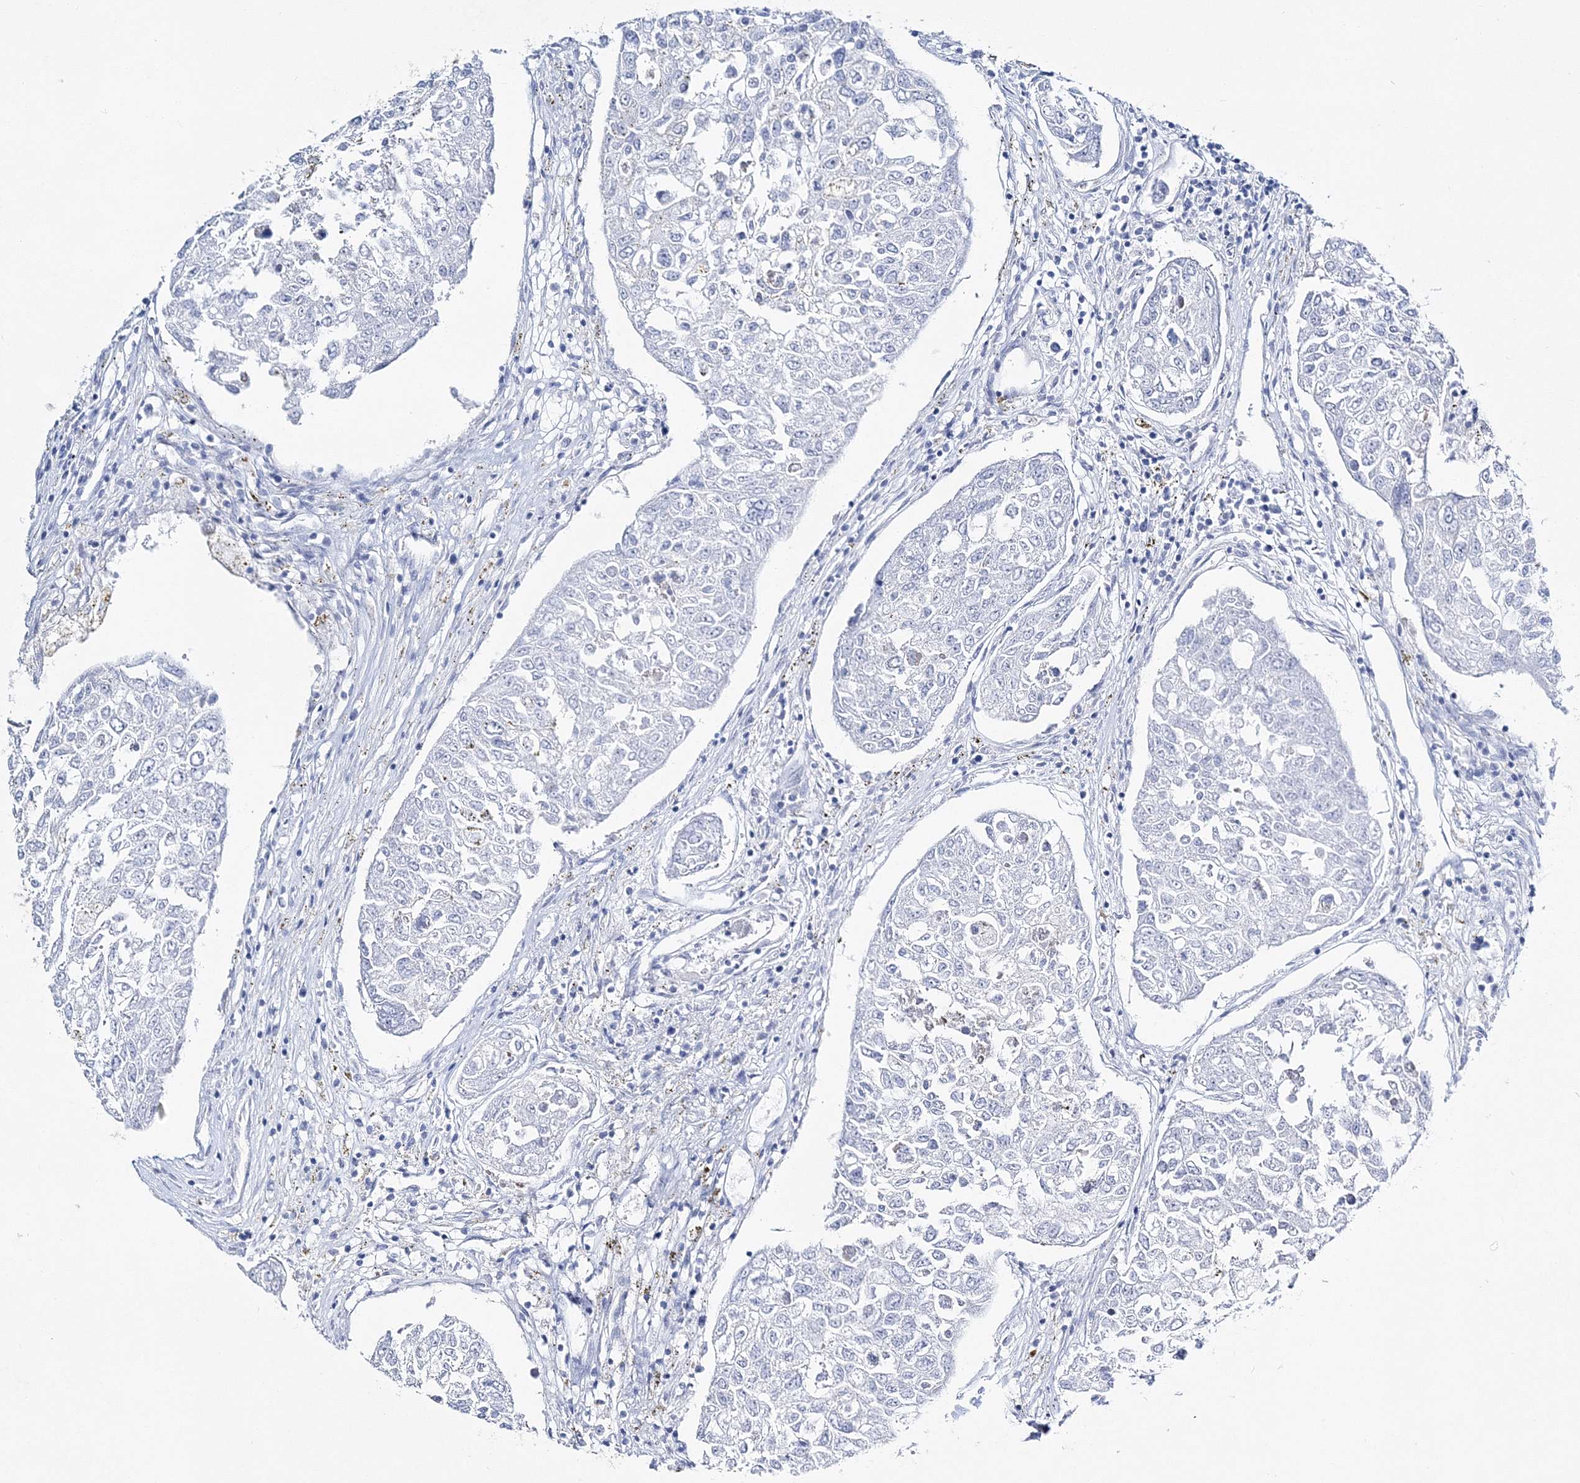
{"staining": {"intensity": "negative", "quantity": "none", "location": "none"}, "tissue": "urothelial cancer", "cell_type": "Tumor cells", "image_type": "cancer", "snomed": [{"axis": "morphology", "description": "Urothelial carcinoma, High grade"}, {"axis": "topography", "description": "Lymph node"}, {"axis": "topography", "description": "Urinary bladder"}], "caption": "DAB immunohistochemical staining of high-grade urothelial carcinoma displays no significant staining in tumor cells.", "gene": "HIBCH", "patient": {"sex": "male", "age": 51}}